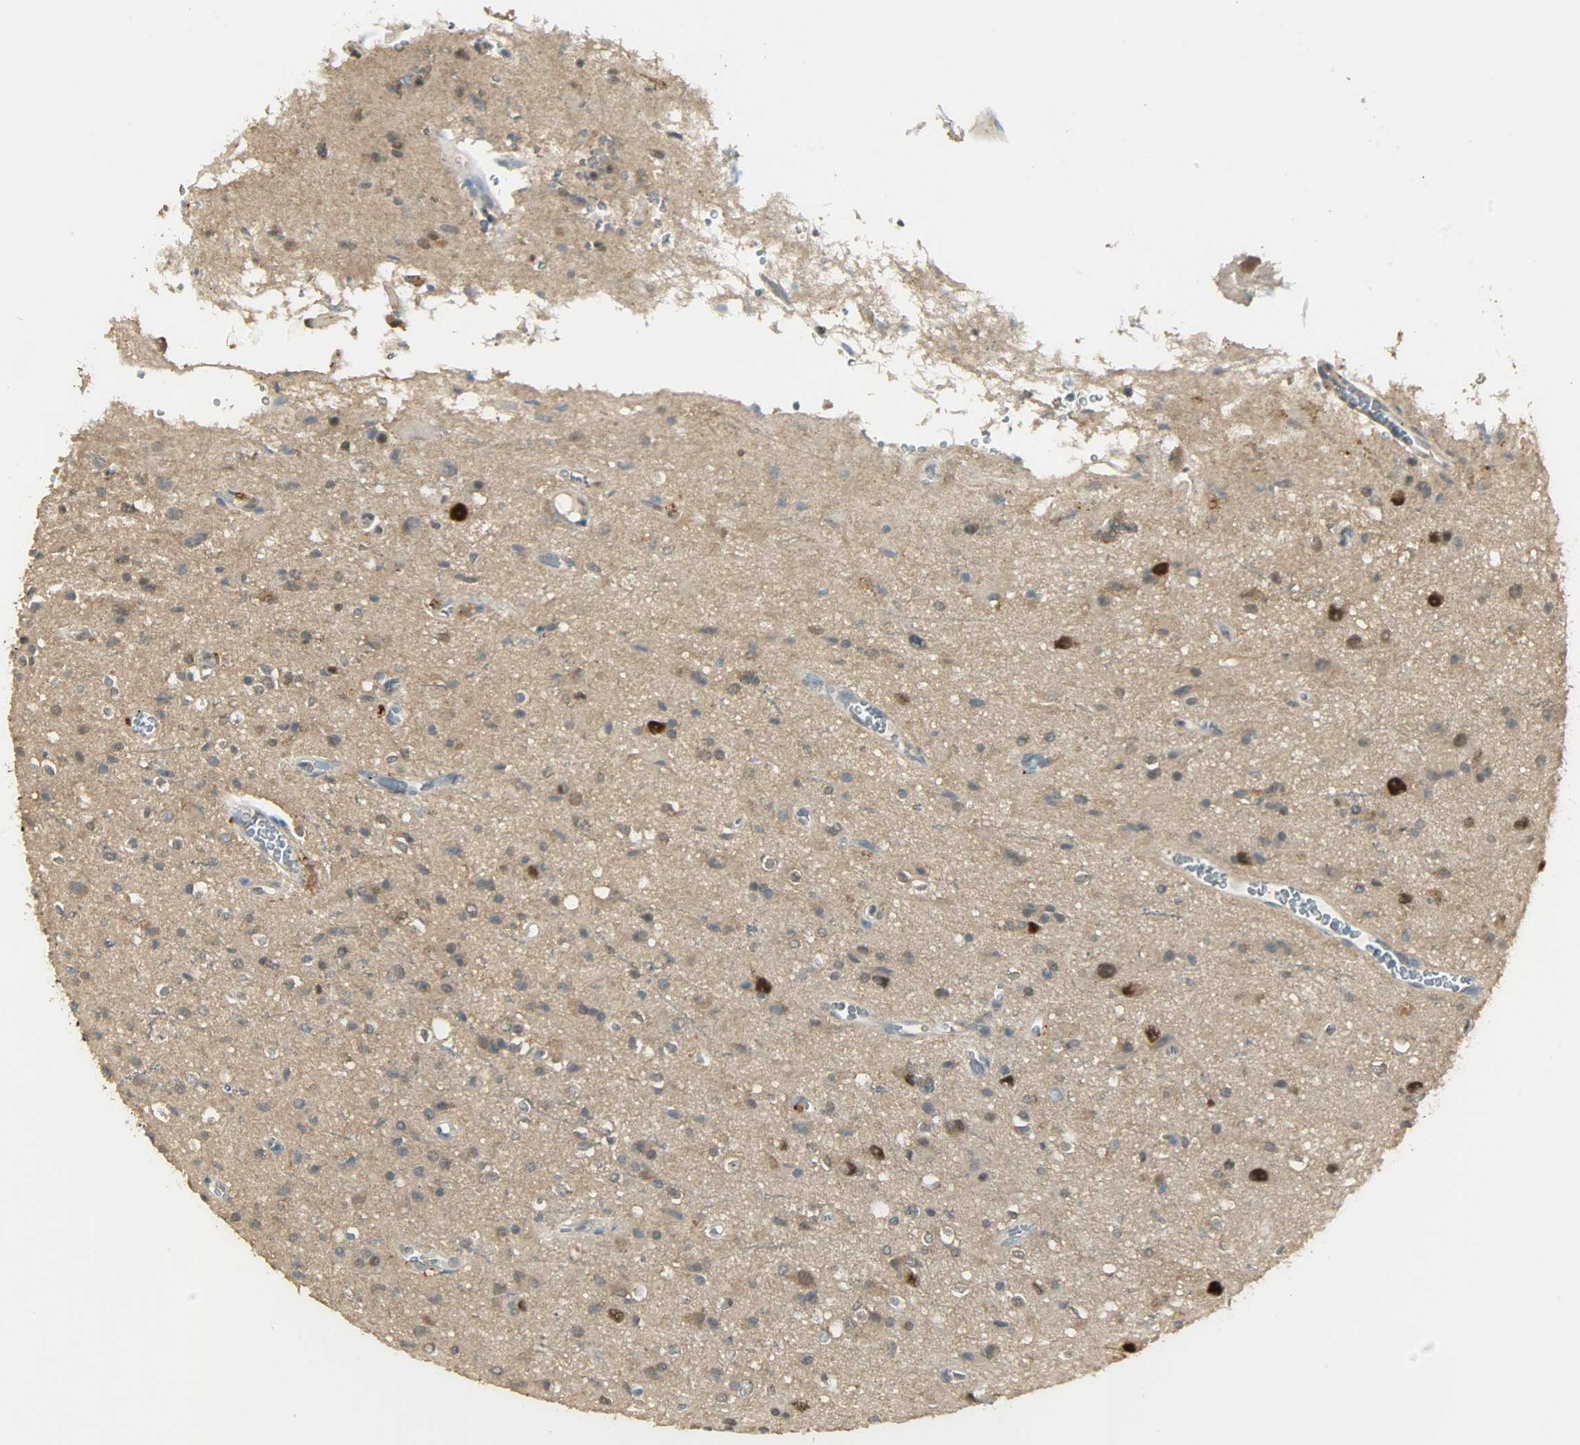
{"staining": {"intensity": "negative", "quantity": "none", "location": "none"}, "tissue": "glioma", "cell_type": "Tumor cells", "image_type": "cancer", "snomed": [{"axis": "morphology", "description": "Glioma, malignant, High grade"}, {"axis": "topography", "description": "Brain"}], "caption": "Immunohistochemistry micrograph of high-grade glioma (malignant) stained for a protein (brown), which shows no positivity in tumor cells.", "gene": "PRMT5", "patient": {"sex": "male", "age": 47}}